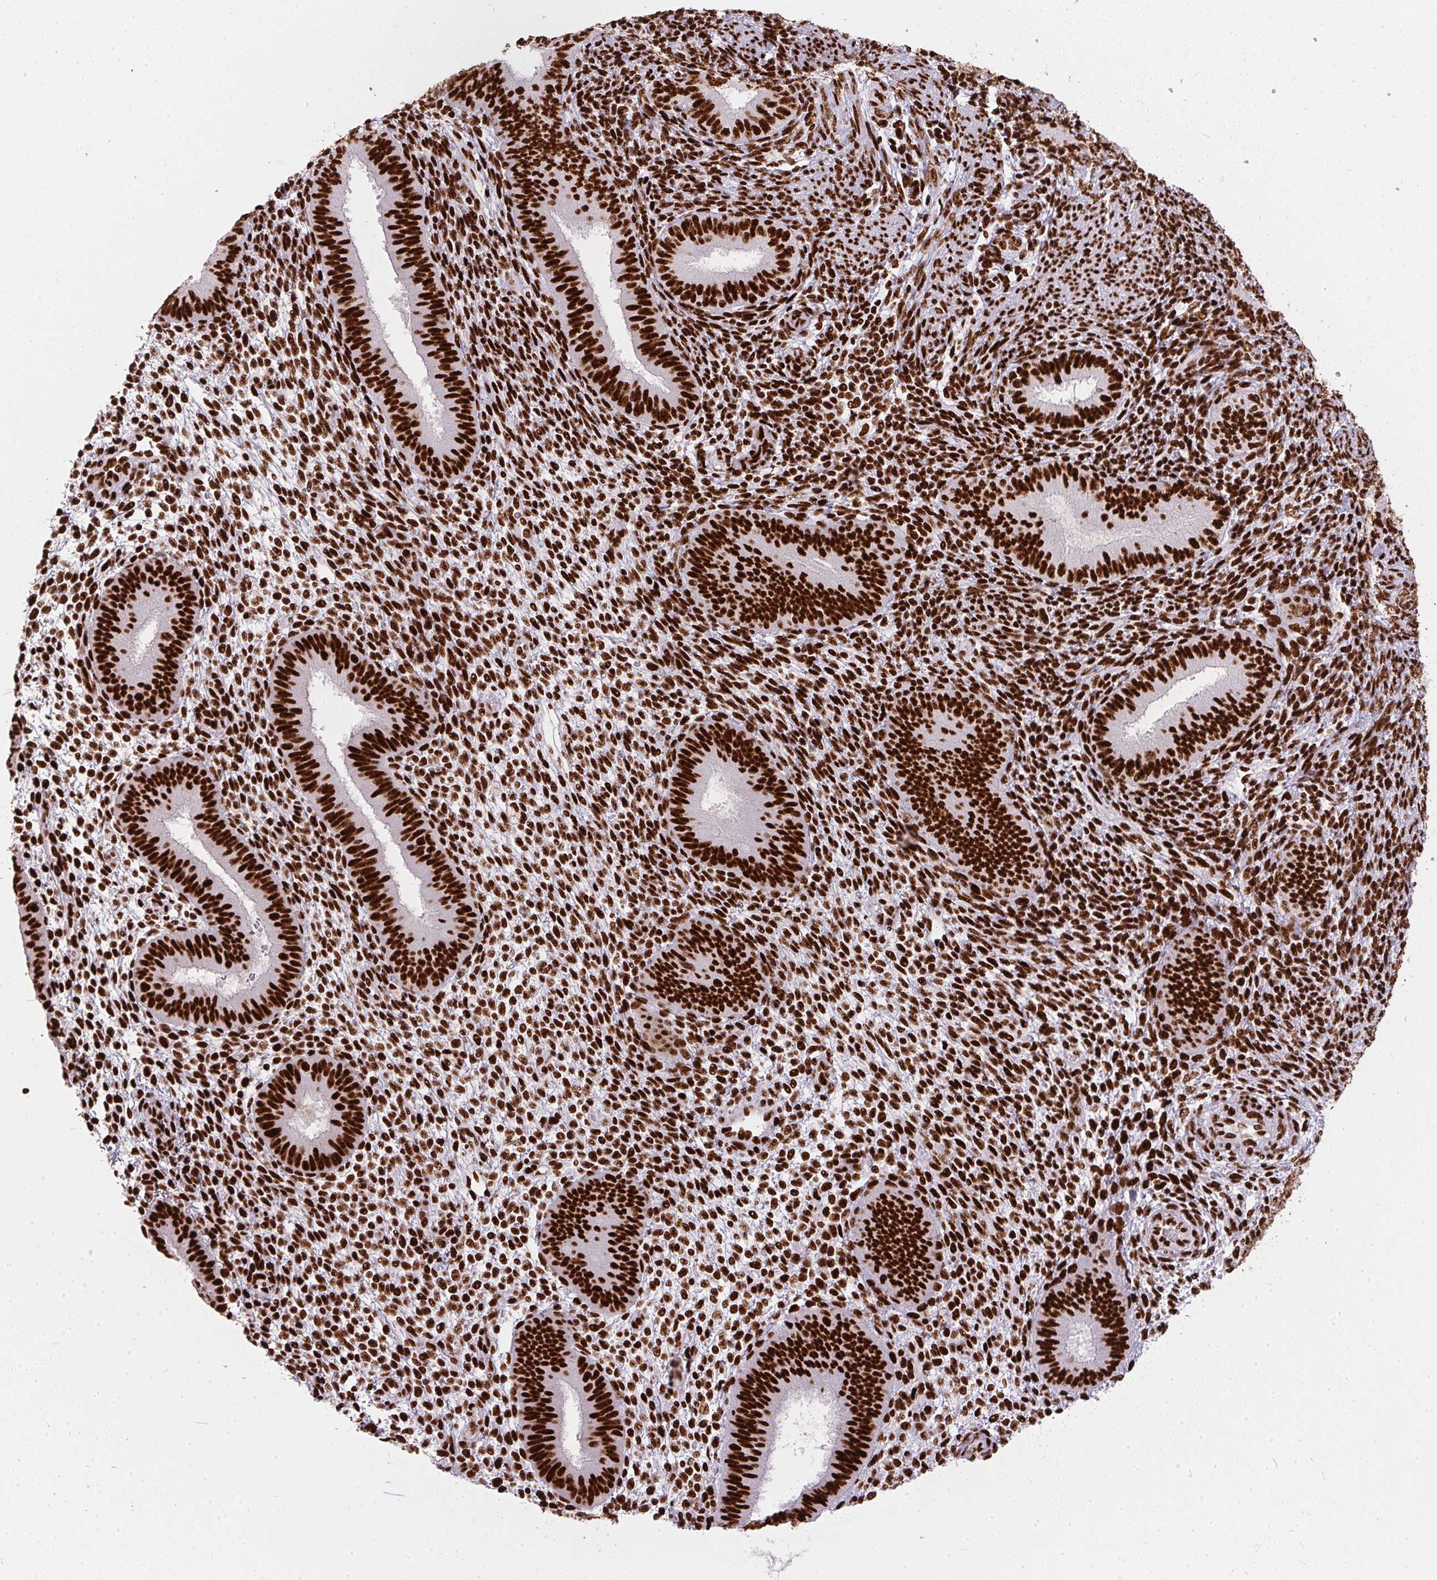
{"staining": {"intensity": "strong", "quantity": ">75%", "location": "nuclear"}, "tissue": "endometrium", "cell_type": "Cells in endometrial stroma", "image_type": "normal", "snomed": [{"axis": "morphology", "description": "Normal tissue, NOS"}, {"axis": "topography", "description": "Endometrium"}], "caption": "Unremarkable endometrium reveals strong nuclear staining in approximately >75% of cells in endometrial stroma, visualized by immunohistochemistry. Immunohistochemistry (ihc) stains the protein of interest in brown and the nuclei are stained blue.", "gene": "PAGE3", "patient": {"sex": "female", "age": 39}}